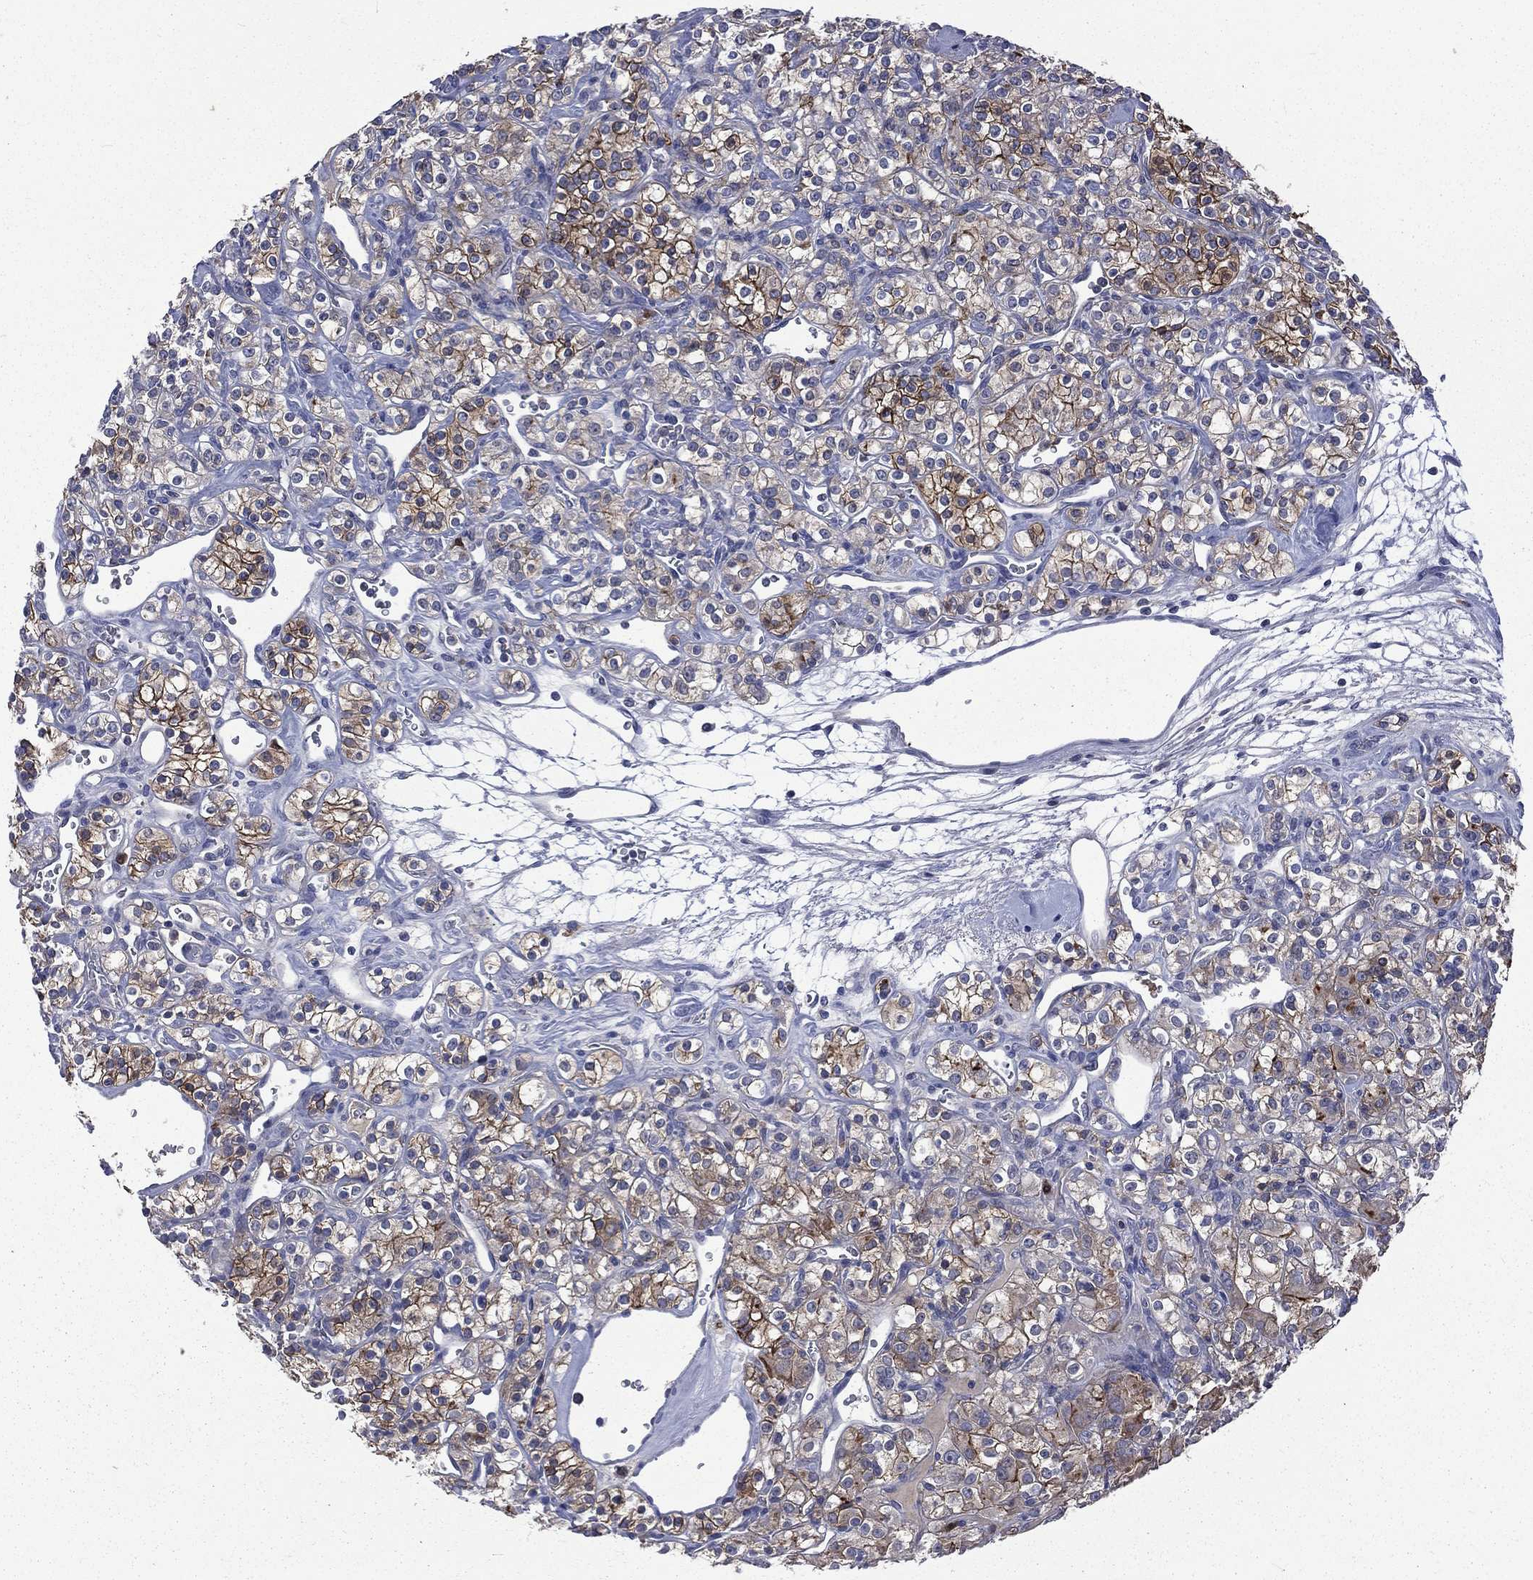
{"staining": {"intensity": "strong", "quantity": "<25%", "location": "cytoplasmic/membranous"}, "tissue": "renal cancer", "cell_type": "Tumor cells", "image_type": "cancer", "snomed": [{"axis": "morphology", "description": "Adenocarcinoma, NOS"}, {"axis": "topography", "description": "Kidney"}], "caption": "Renal adenocarcinoma stained with DAB (3,3'-diaminobenzidine) immunohistochemistry (IHC) reveals medium levels of strong cytoplasmic/membranous expression in approximately <25% of tumor cells.", "gene": "CA12", "patient": {"sex": "male", "age": 77}}